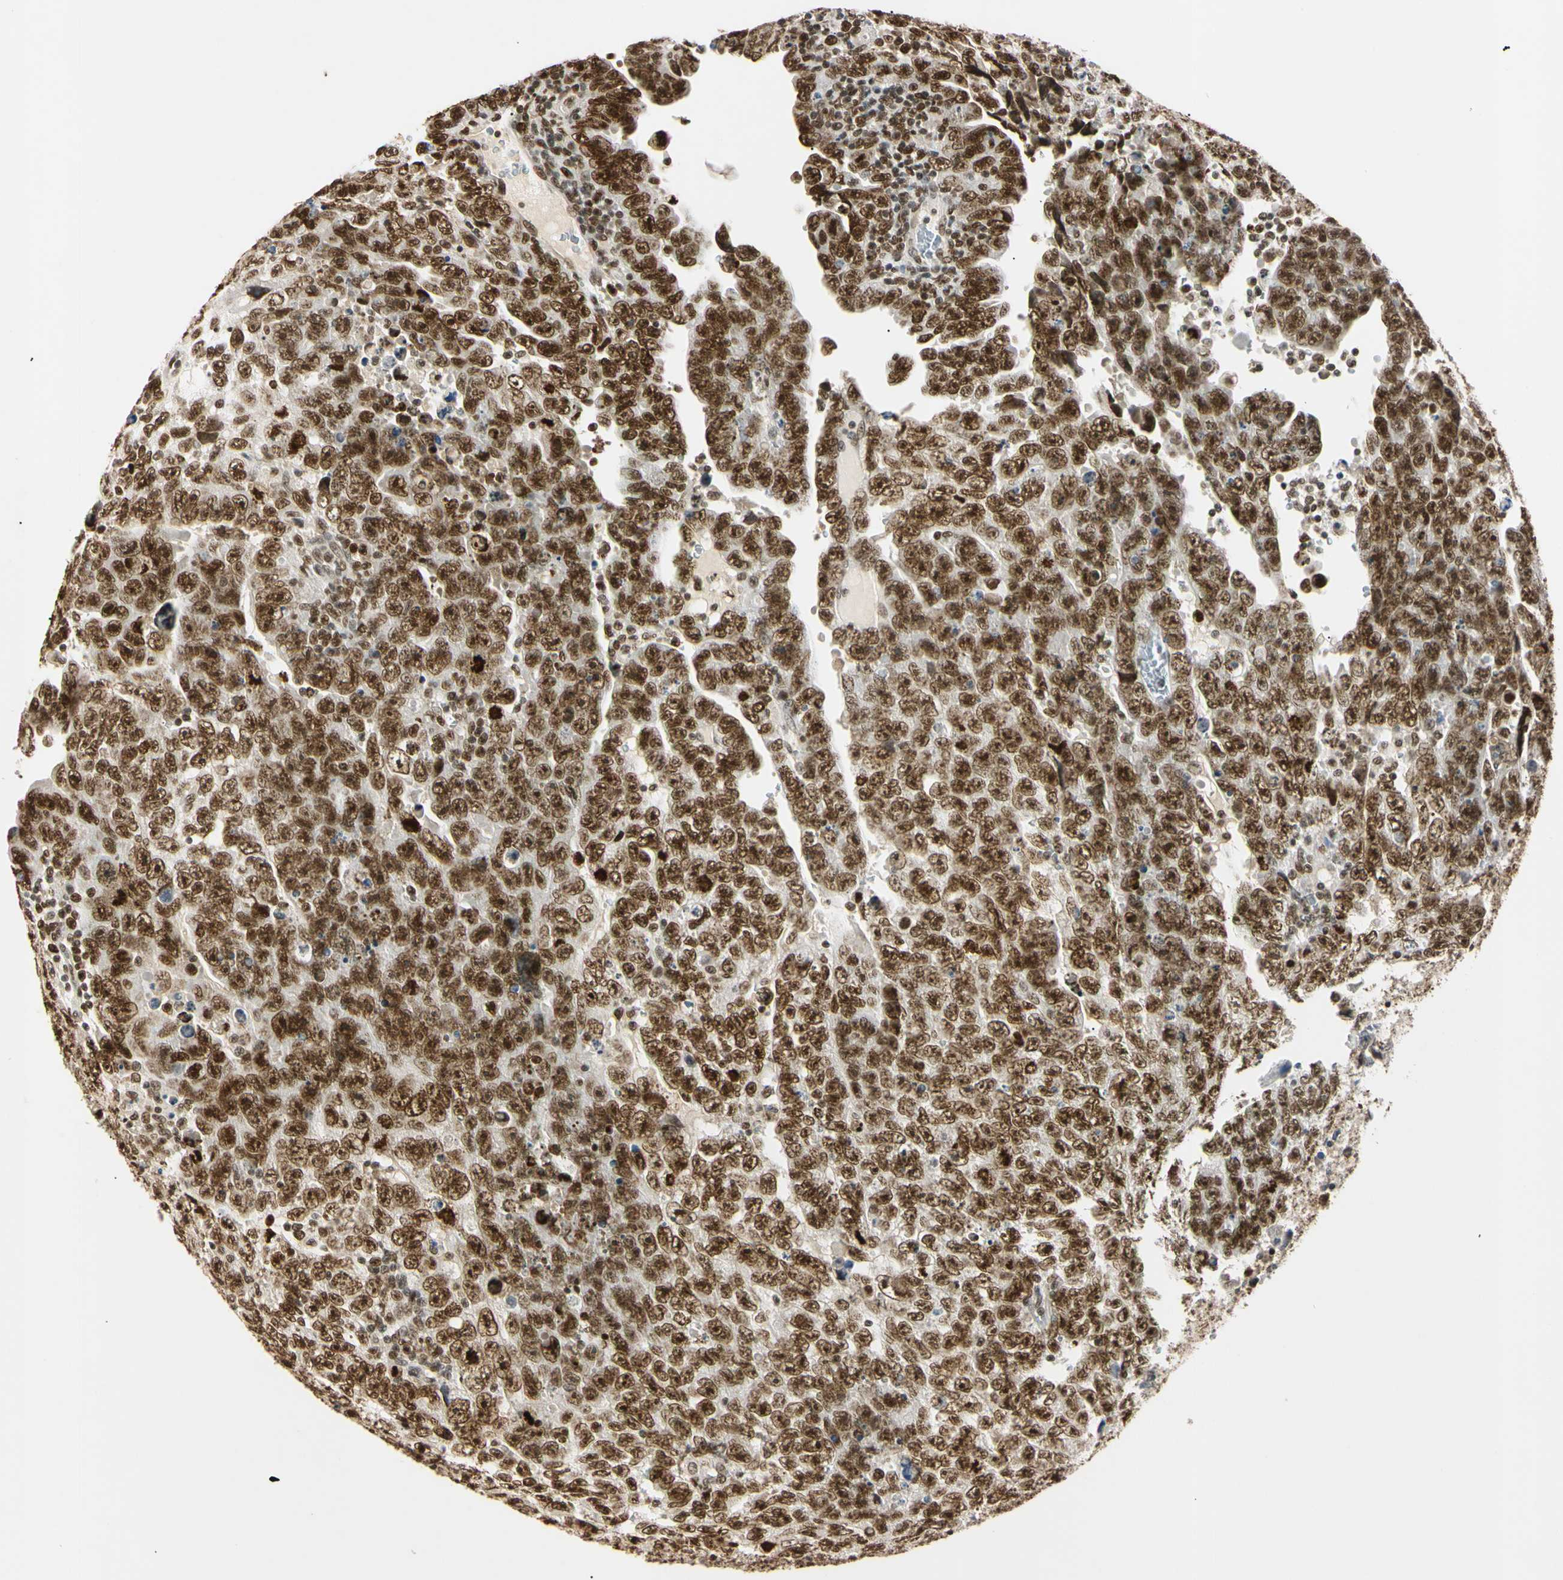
{"staining": {"intensity": "strong", "quantity": ">75%", "location": "nuclear"}, "tissue": "testis cancer", "cell_type": "Tumor cells", "image_type": "cancer", "snomed": [{"axis": "morphology", "description": "Carcinoma, Embryonal, NOS"}, {"axis": "topography", "description": "Testis"}], "caption": "A brown stain labels strong nuclear expression of a protein in testis cancer (embryonal carcinoma) tumor cells.", "gene": "SMARCA5", "patient": {"sex": "male", "age": 28}}